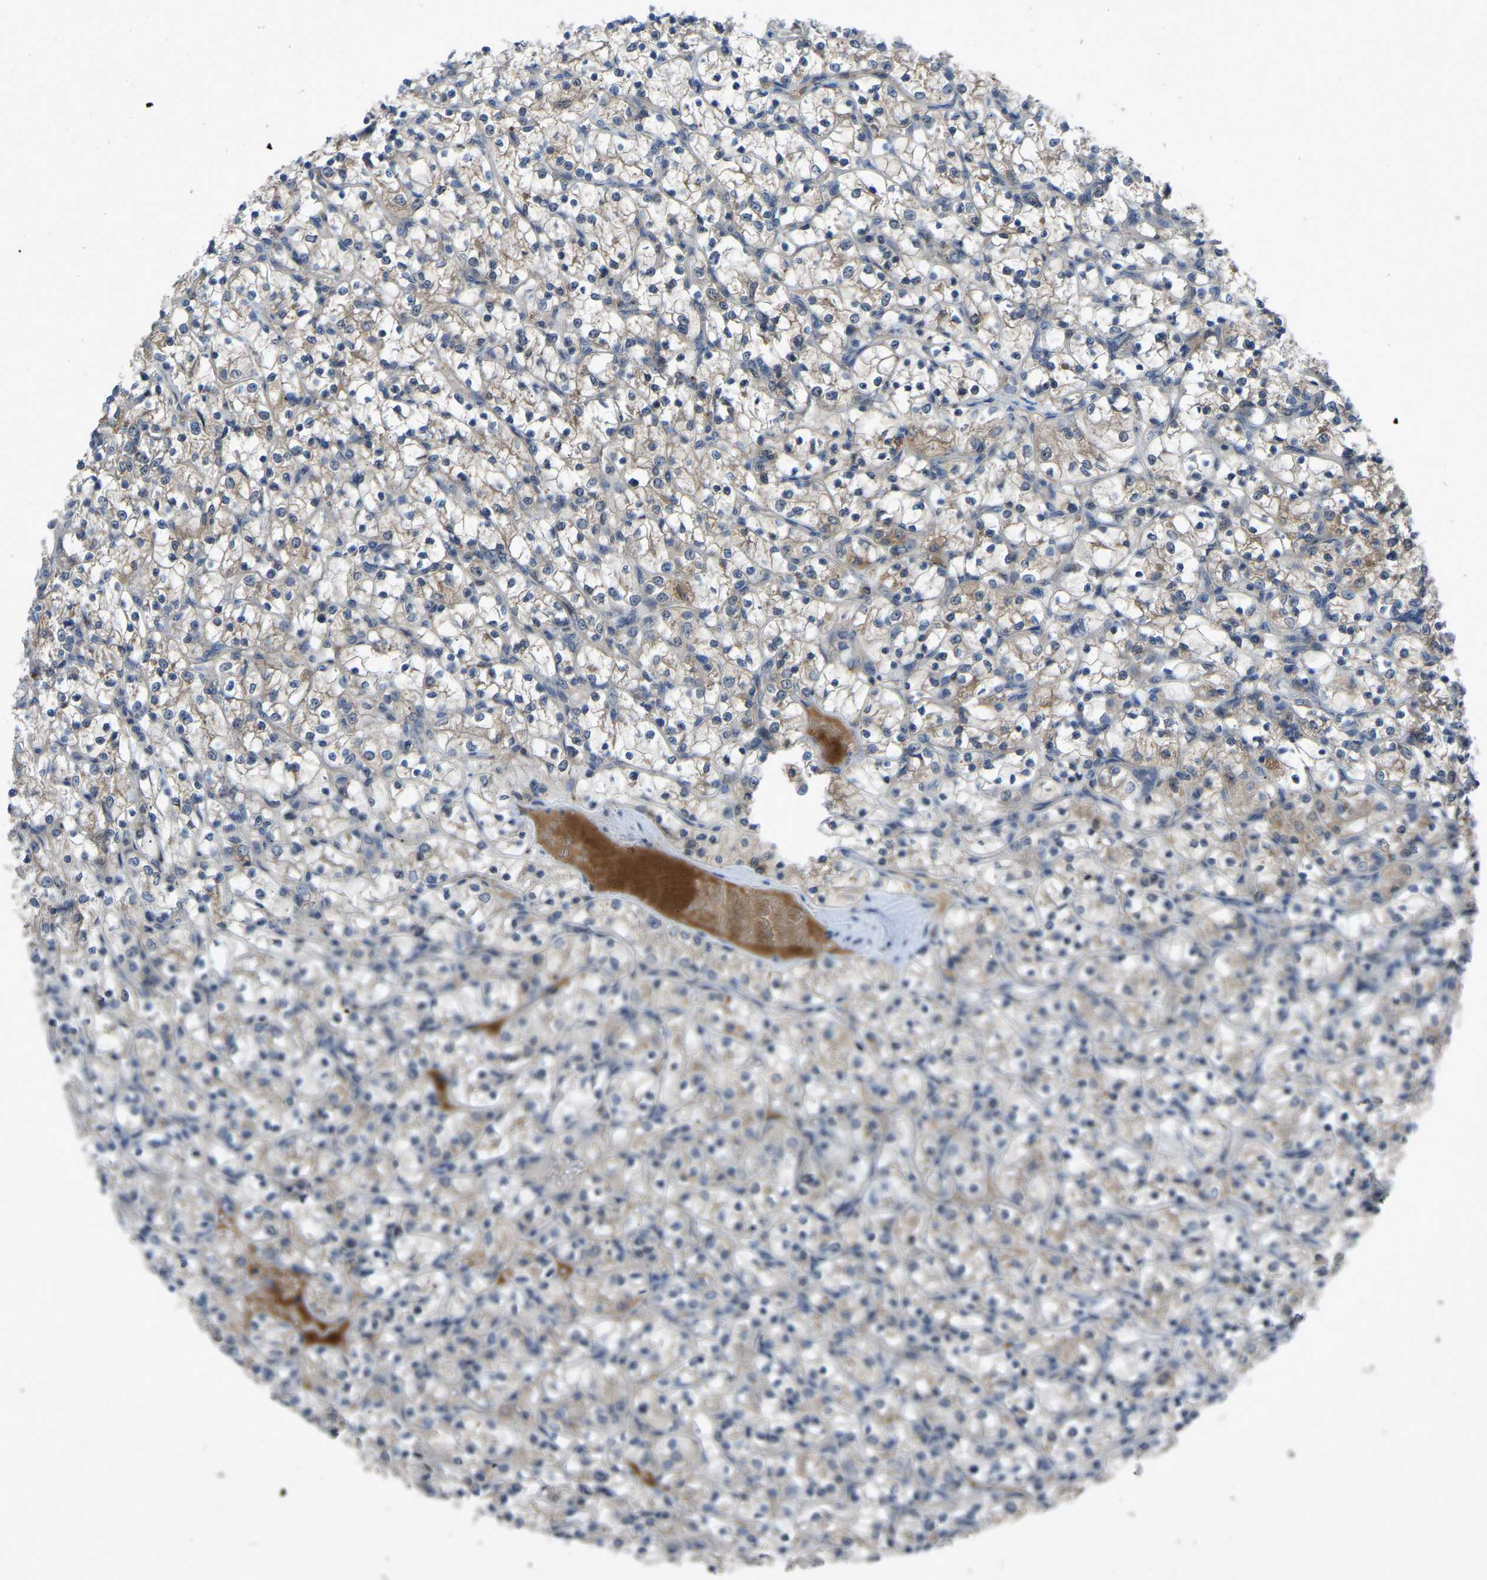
{"staining": {"intensity": "weak", "quantity": ">75%", "location": "cytoplasmic/membranous"}, "tissue": "renal cancer", "cell_type": "Tumor cells", "image_type": "cancer", "snomed": [{"axis": "morphology", "description": "Adenocarcinoma, NOS"}, {"axis": "topography", "description": "Kidney"}], "caption": "Weak cytoplasmic/membranous expression for a protein is seen in approximately >75% of tumor cells of adenocarcinoma (renal) using immunohistochemistry.", "gene": "FHIT", "patient": {"sex": "female", "age": 69}}